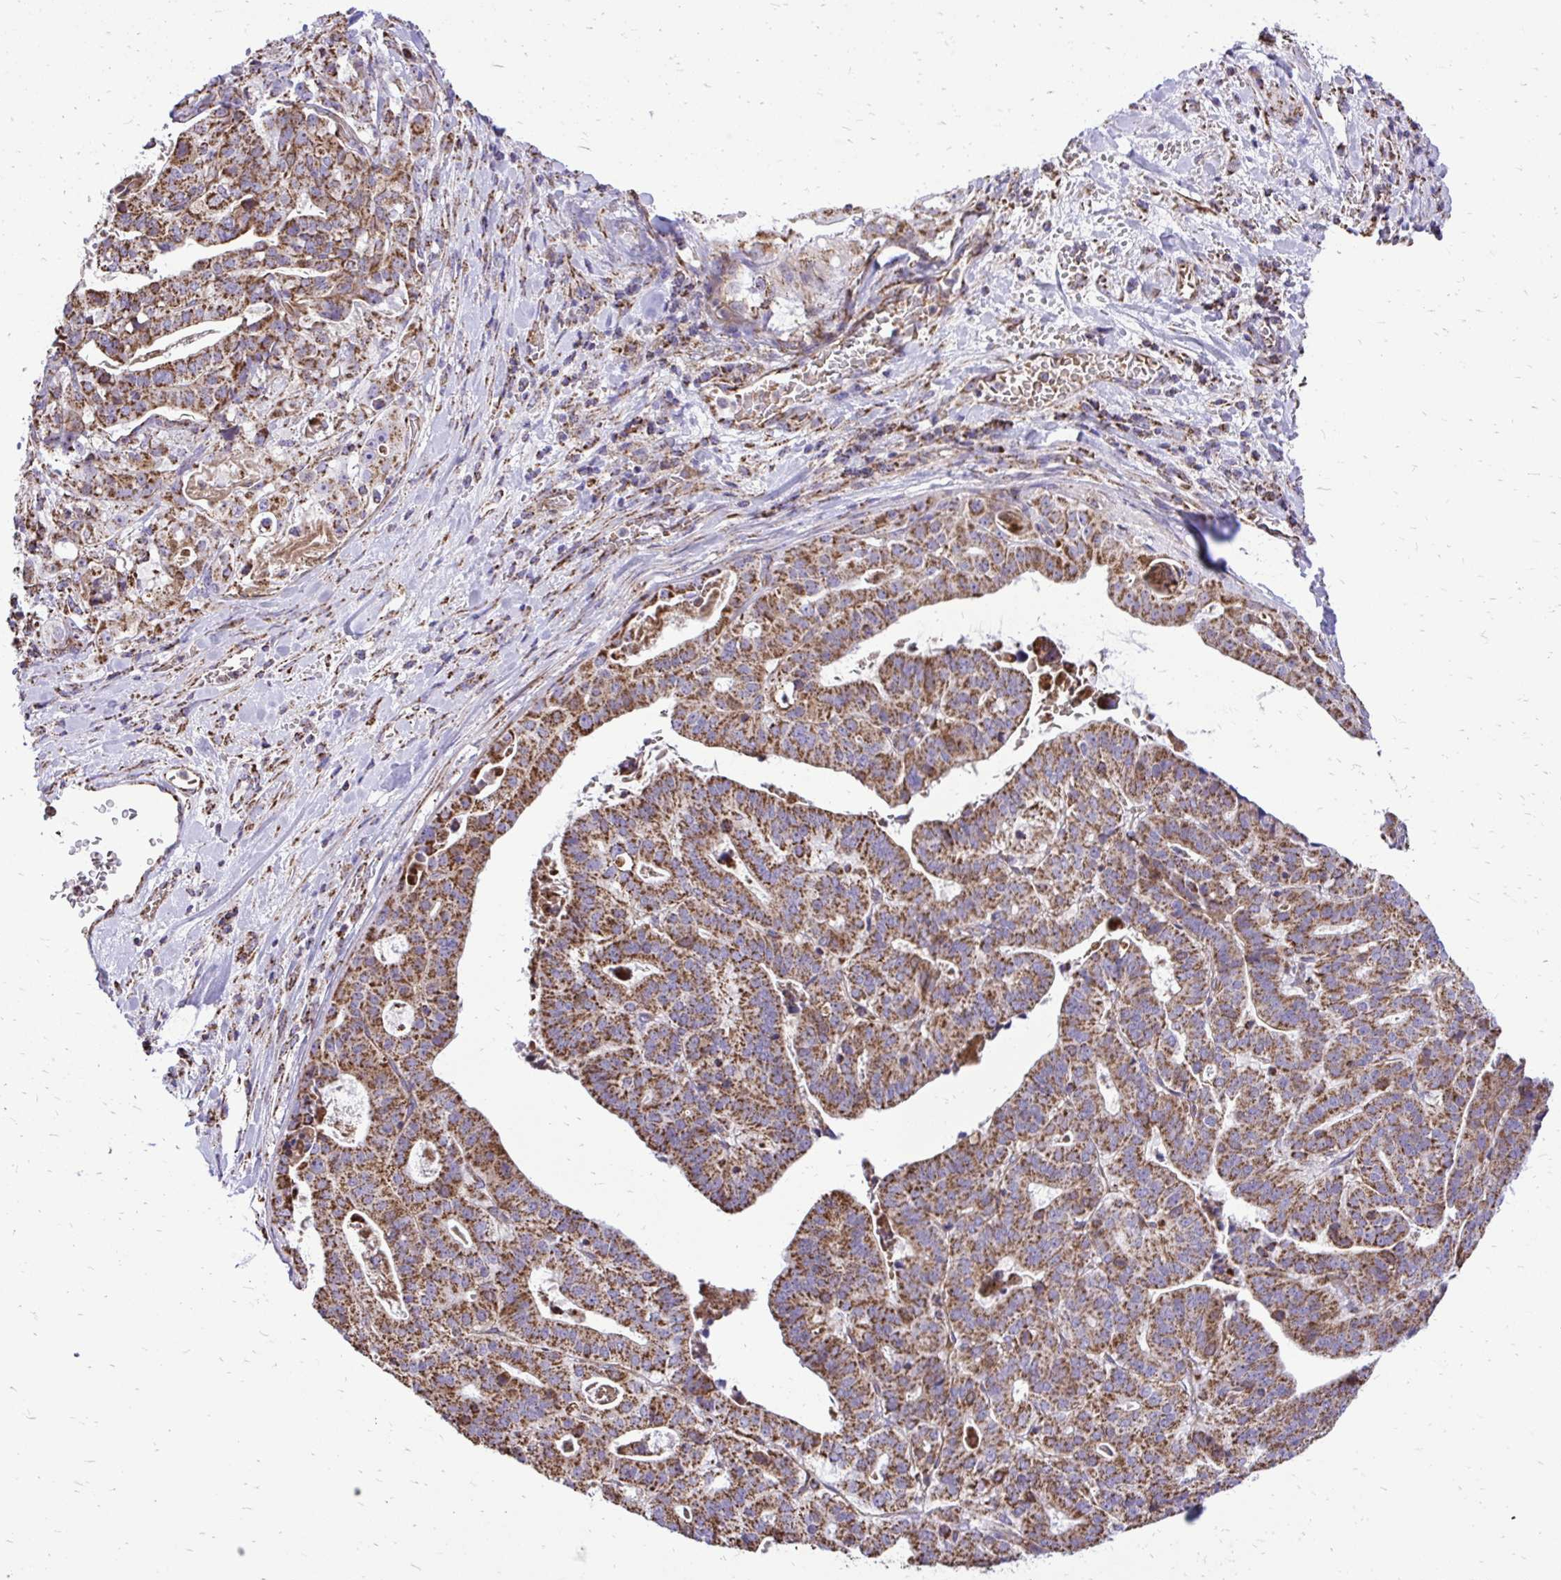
{"staining": {"intensity": "moderate", "quantity": ">75%", "location": "cytoplasmic/membranous"}, "tissue": "stomach cancer", "cell_type": "Tumor cells", "image_type": "cancer", "snomed": [{"axis": "morphology", "description": "Adenocarcinoma, NOS"}, {"axis": "topography", "description": "Stomach"}], "caption": "Human stomach adenocarcinoma stained with a brown dye reveals moderate cytoplasmic/membranous positive positivity in approximately >75% of tumor cells.", "gene": "UBE2C", "patient": {"sex": "male", "age": 48}}